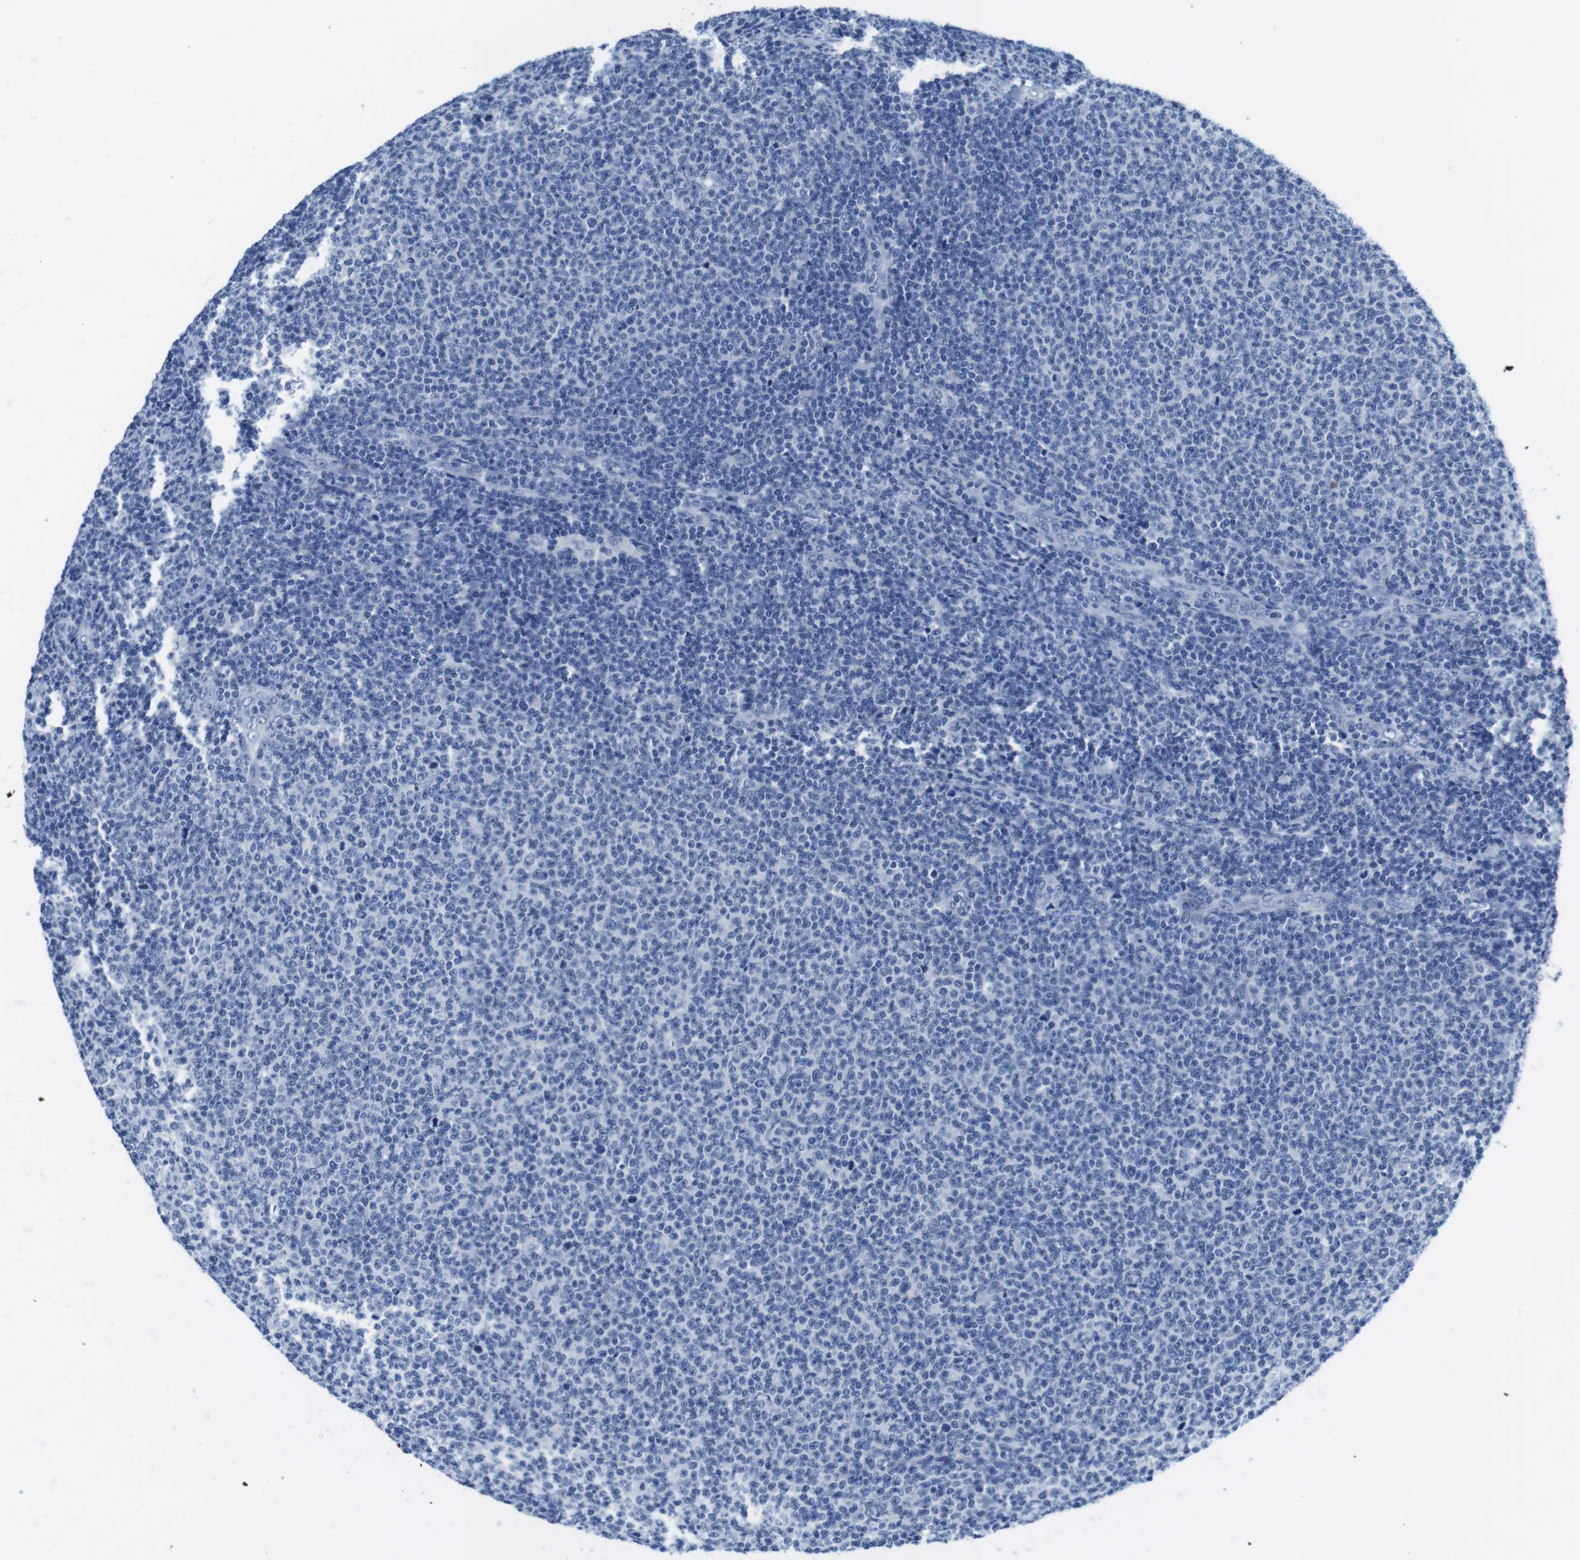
{"staining": {"intensity": "negative", "quantity": "none", "location": "none"}, "tissue": "lymphoma", "cell_type": "Tumor cells", "image_type": "cancer", "snomed": [{"axis": "morphology", "description": "Malignant lymphoma, non-Hodgkin's type, Low grade"}, {"axis": "topography", "description": "Lymph node"}], "caption": "Immunohistochemical staining of low-grade malignant lymphoma, non-Hodgkin's type reveals no significant staining in tumor cells. (Stains: DAB (3,3'-diaminobenzidine) IHC with hematoxylin counter stain, Microscopy: brightfield microscopy at high magnification).", "gene": "MAP6", "patient": {"sex": "male", "age": 66}}